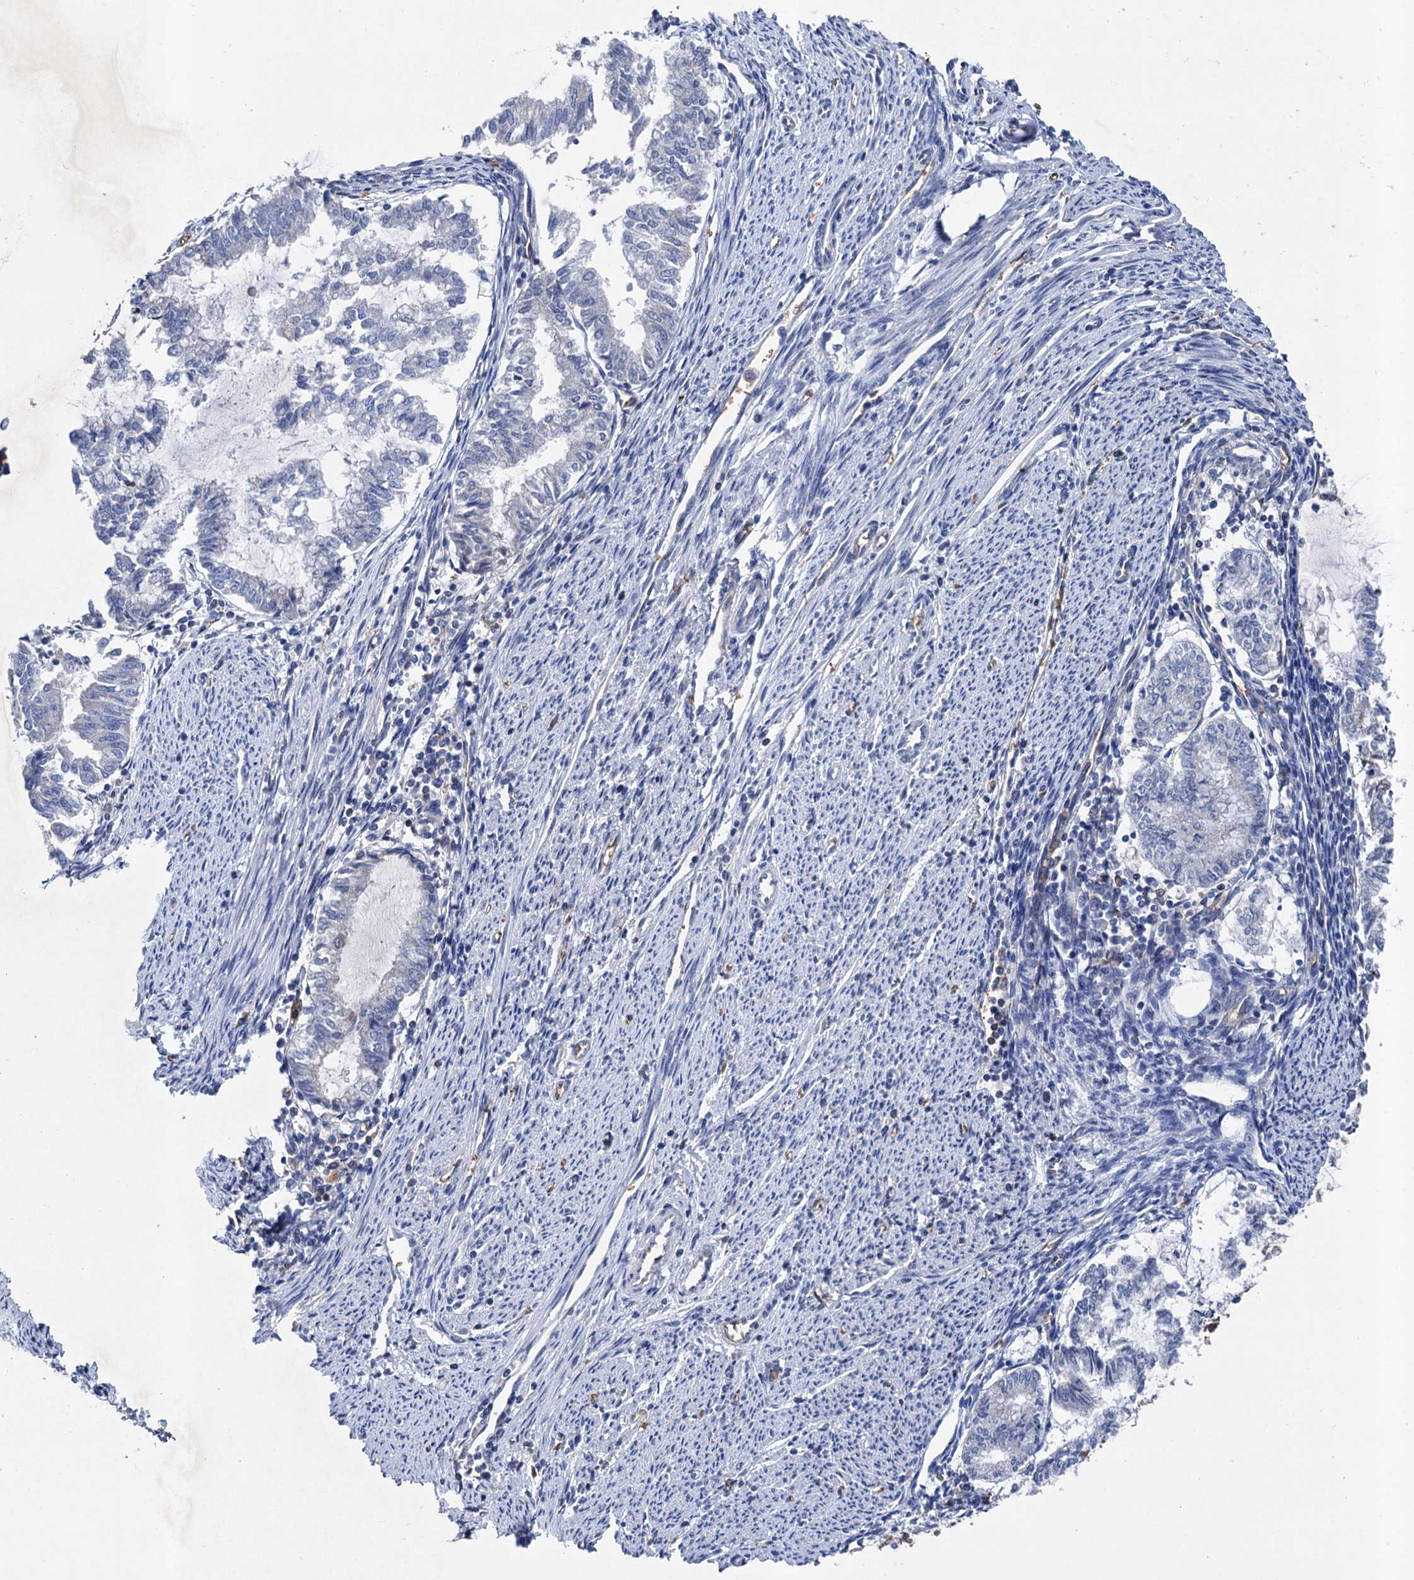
{"staining": {"intensity": "negative", "quantity": "none", "location": "none"}, "tissue": "endometrial cancer", "cell_type": "Tumor cells", "image_type": "cancer", "snomed": [{"axis": "morphology", "description": "Adenocarcinoma, NOS"}, {"axis": "topography", "description": "Endometrium"}], "caption": "Tumor cells show no significant protein staining in endometrial adenocarcinoma. (Immunohistochemistry, brightfield microscopy, high magnification).", "gene": "STING1", "patient": {"sex": "female", "age": 79}}